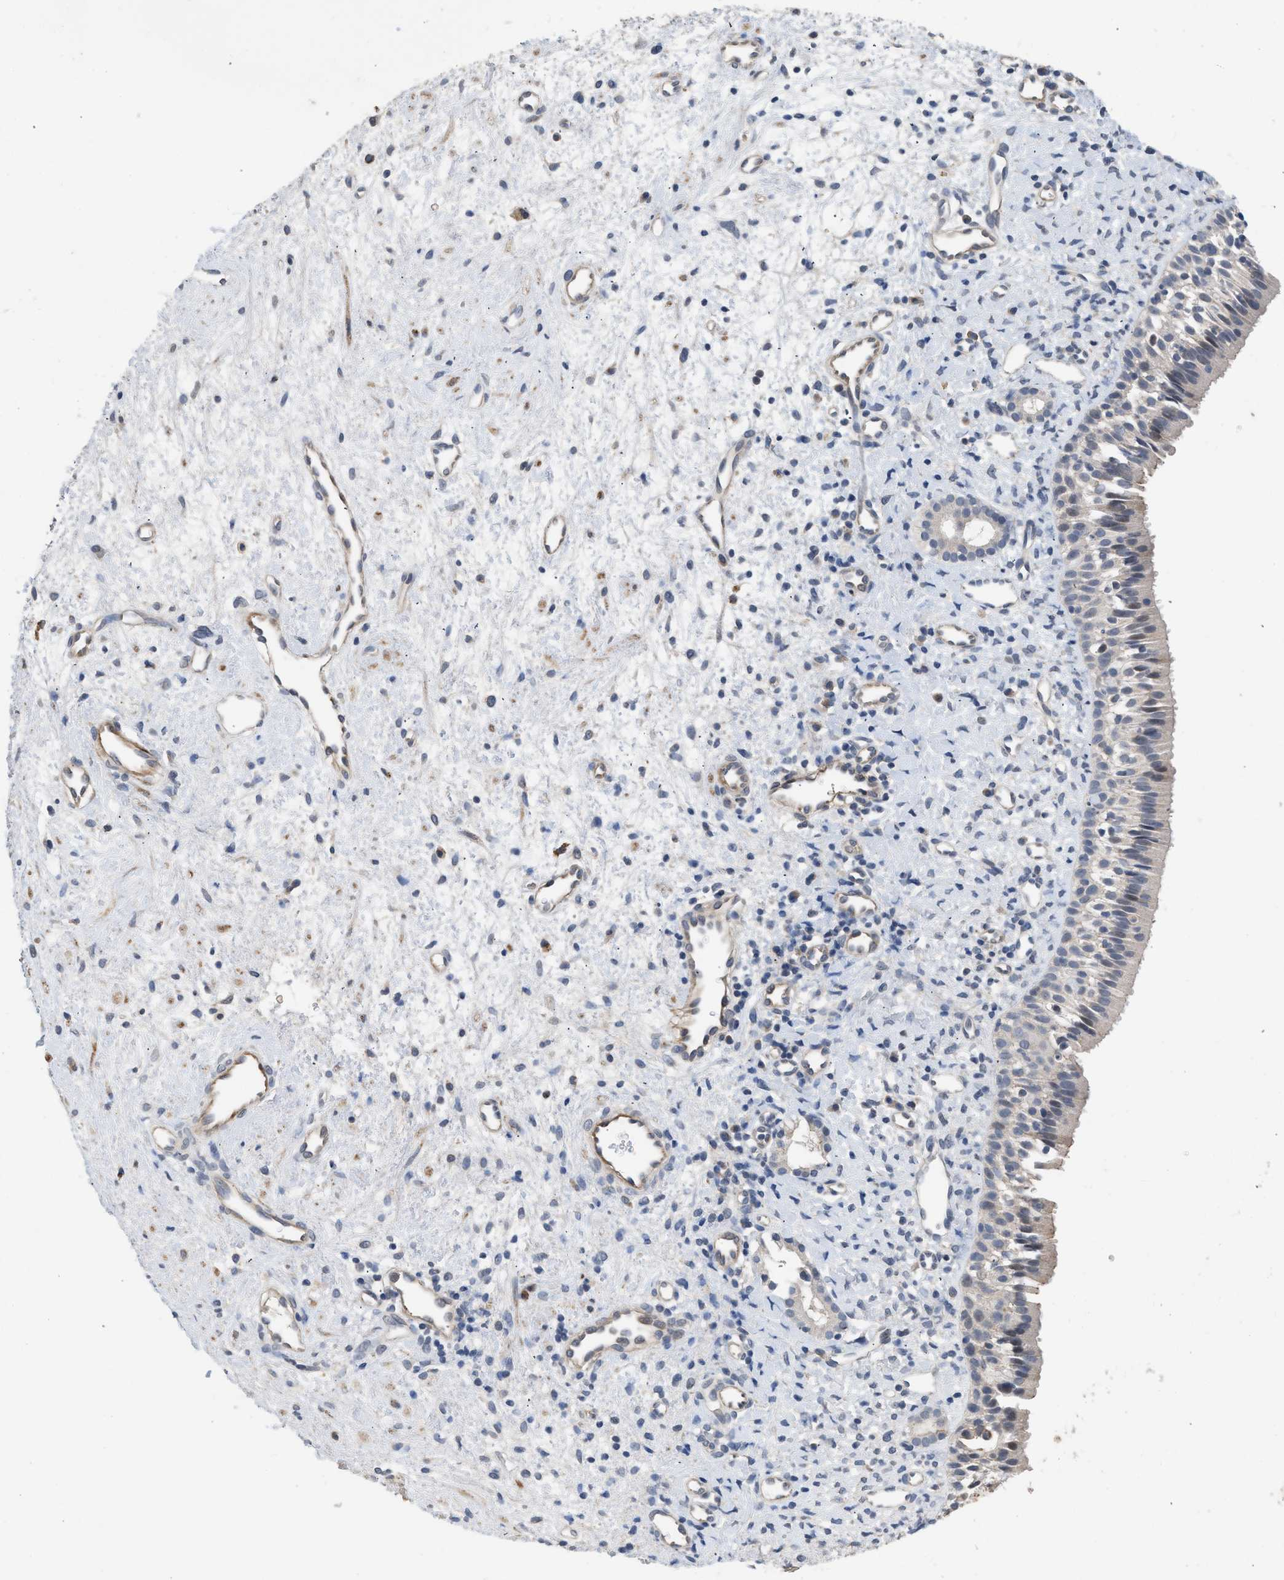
{"staining": {"intensity": "weak", "quantity": "<25%", "location": "cytoplasmic/membranous"}, "tissue": "nasopharynx", "cell_type": "Respiratory epithelial cells", "image_type": "normal", "snomed": [{"axis": "morphology", "description": "Normal tissue, NOS"}, {"axis": "morphology", "description": "Inflammation, NOS"}, {"axis": "topography", "description": "Nasopharynx"}], "caption": "The immunohistochemistry image has no significant positivity in respiratory epithelial cells of nasopharynx.", "gene": "CSF3R", "patient": {"sex": "female", "age": 55}}